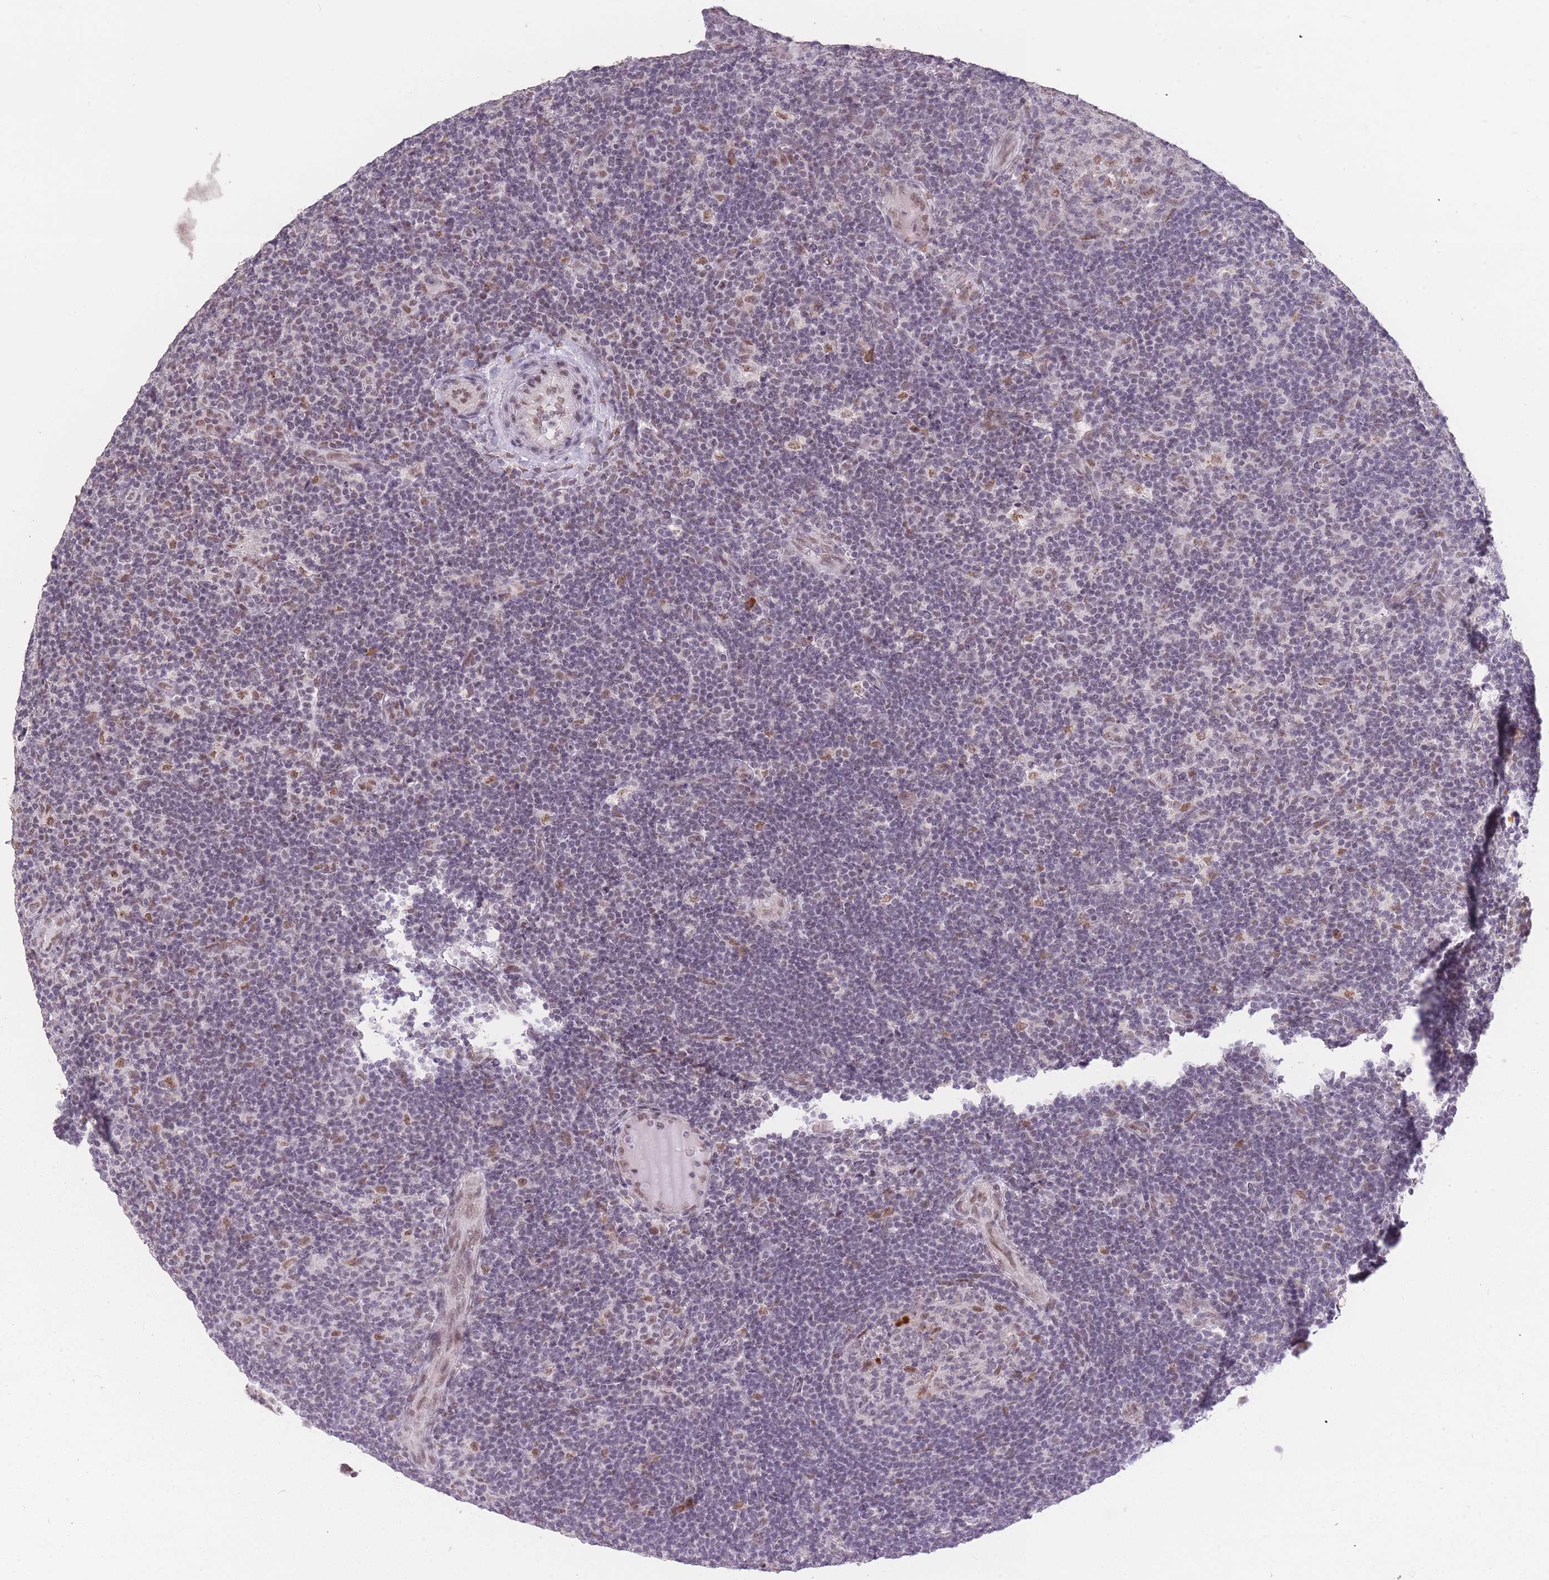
{"staining": {"intensity": "moderate", "quantity": "25%-75%", "location": "nuclear"}, "tissue": "lymphoma", "cell_type": "Tumor cells", "image_type": "cancer", "snomed": [{"axis": "morphology", "description": "Hodgkin's disease, NOS"}, {"axis": "topography", "description": "Lymph node"}], "caption": "Protein analysis of Hodgkin's disease tissue displays moderate nuclear staining in about 25%-75% of tumor cells.", "gene": "HNRNPUL1", "patient": {"sex": "female", "age": 57}}